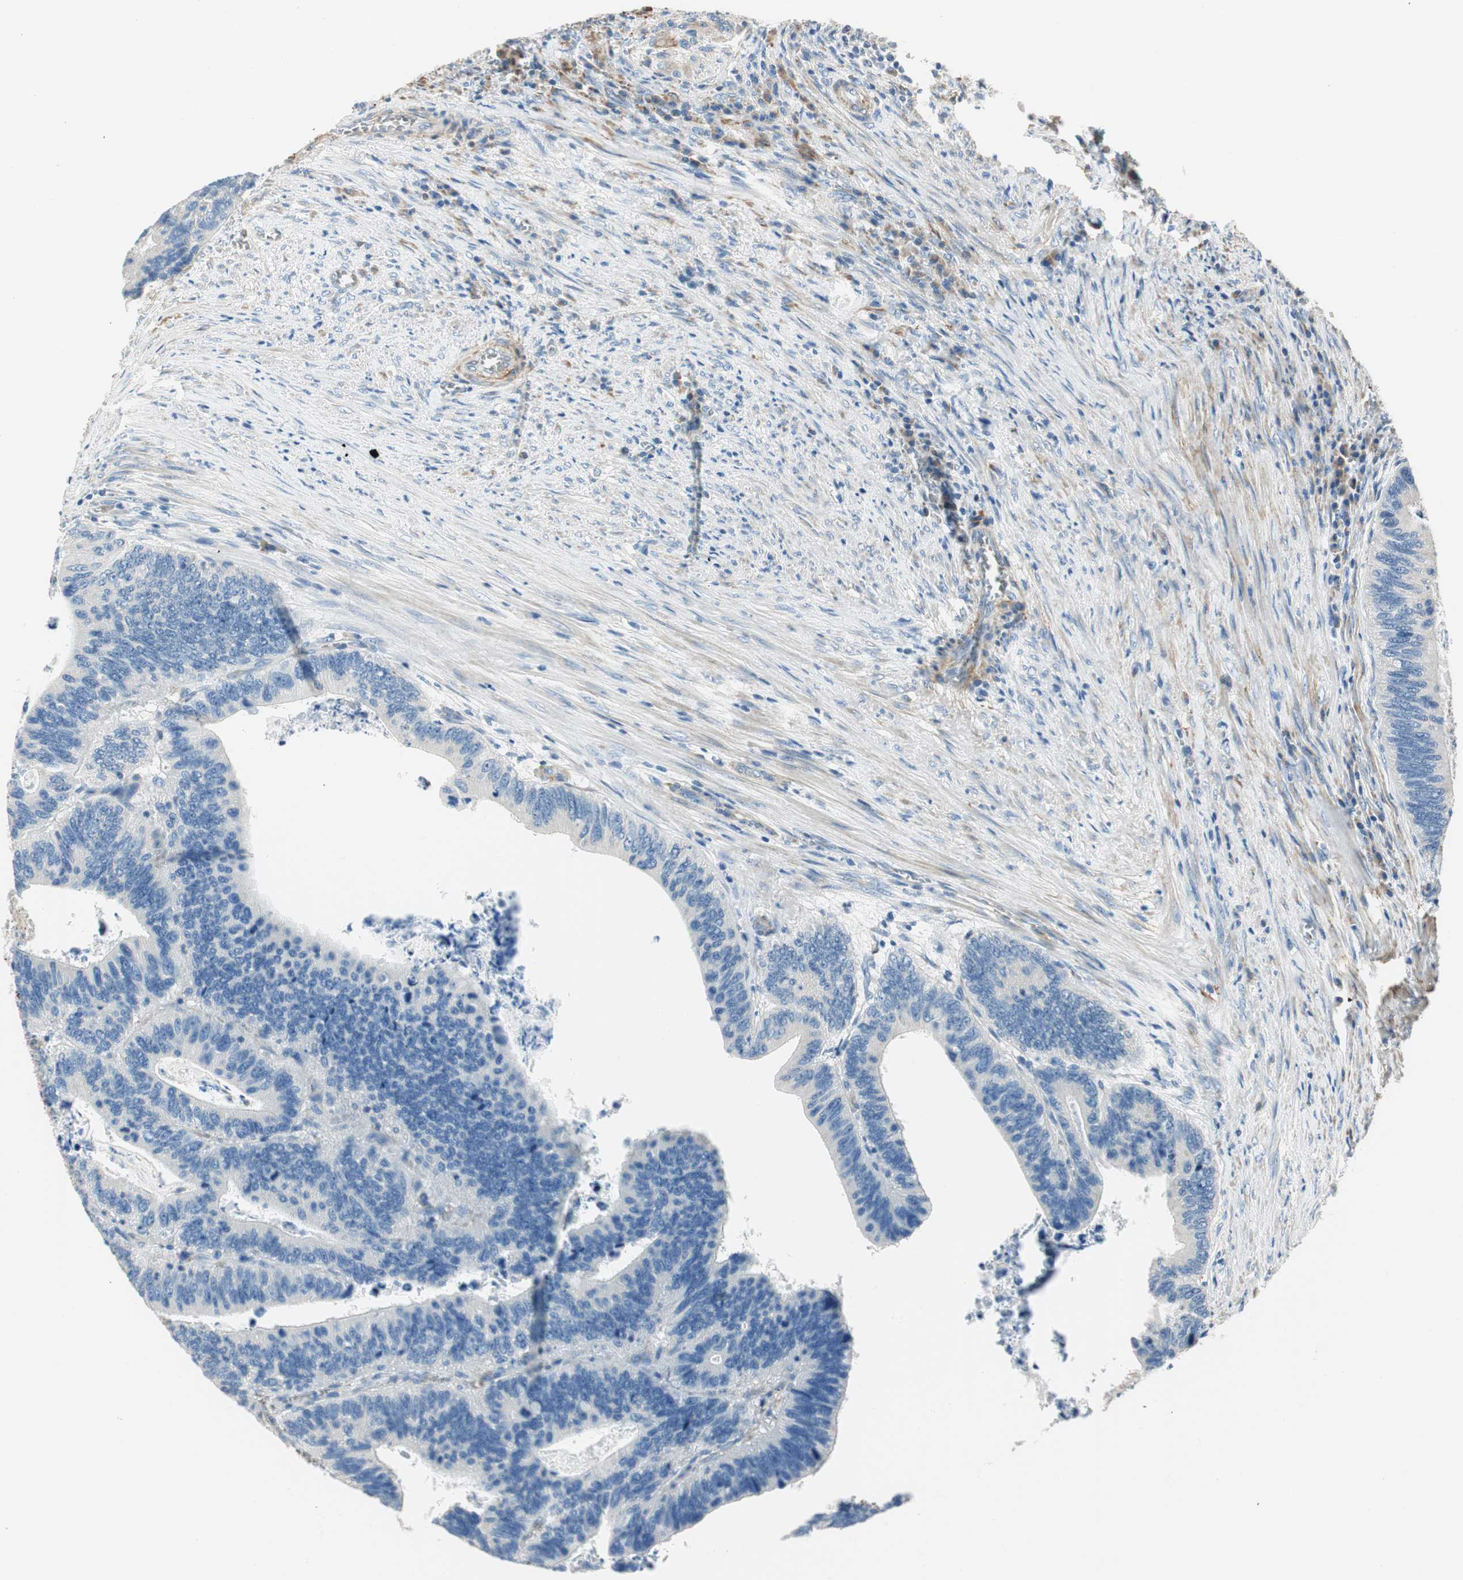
{"staining": {"intensity": "negative", "quantity": "none", "location": "none"}, "tissue": "colorectal cancer", "cell_type": "Tumor cells", "image_type": "cancer", "snomed": [{"axis": "morphology", "description": "Adenocarcinoma, NOS"}, {"axis": "topography", "description": "Colon"}], "caption": "DAB (3,3'-diaminobenzidine) immunohistochemical staining of adenocarcinoma (colorectal) exhibits no significant positivity in tumor cells. (Brightfield microscopy of DAB IHC at high magnification).", "gene": "RORB", "patient": {"sex": "male", "age": 72}}